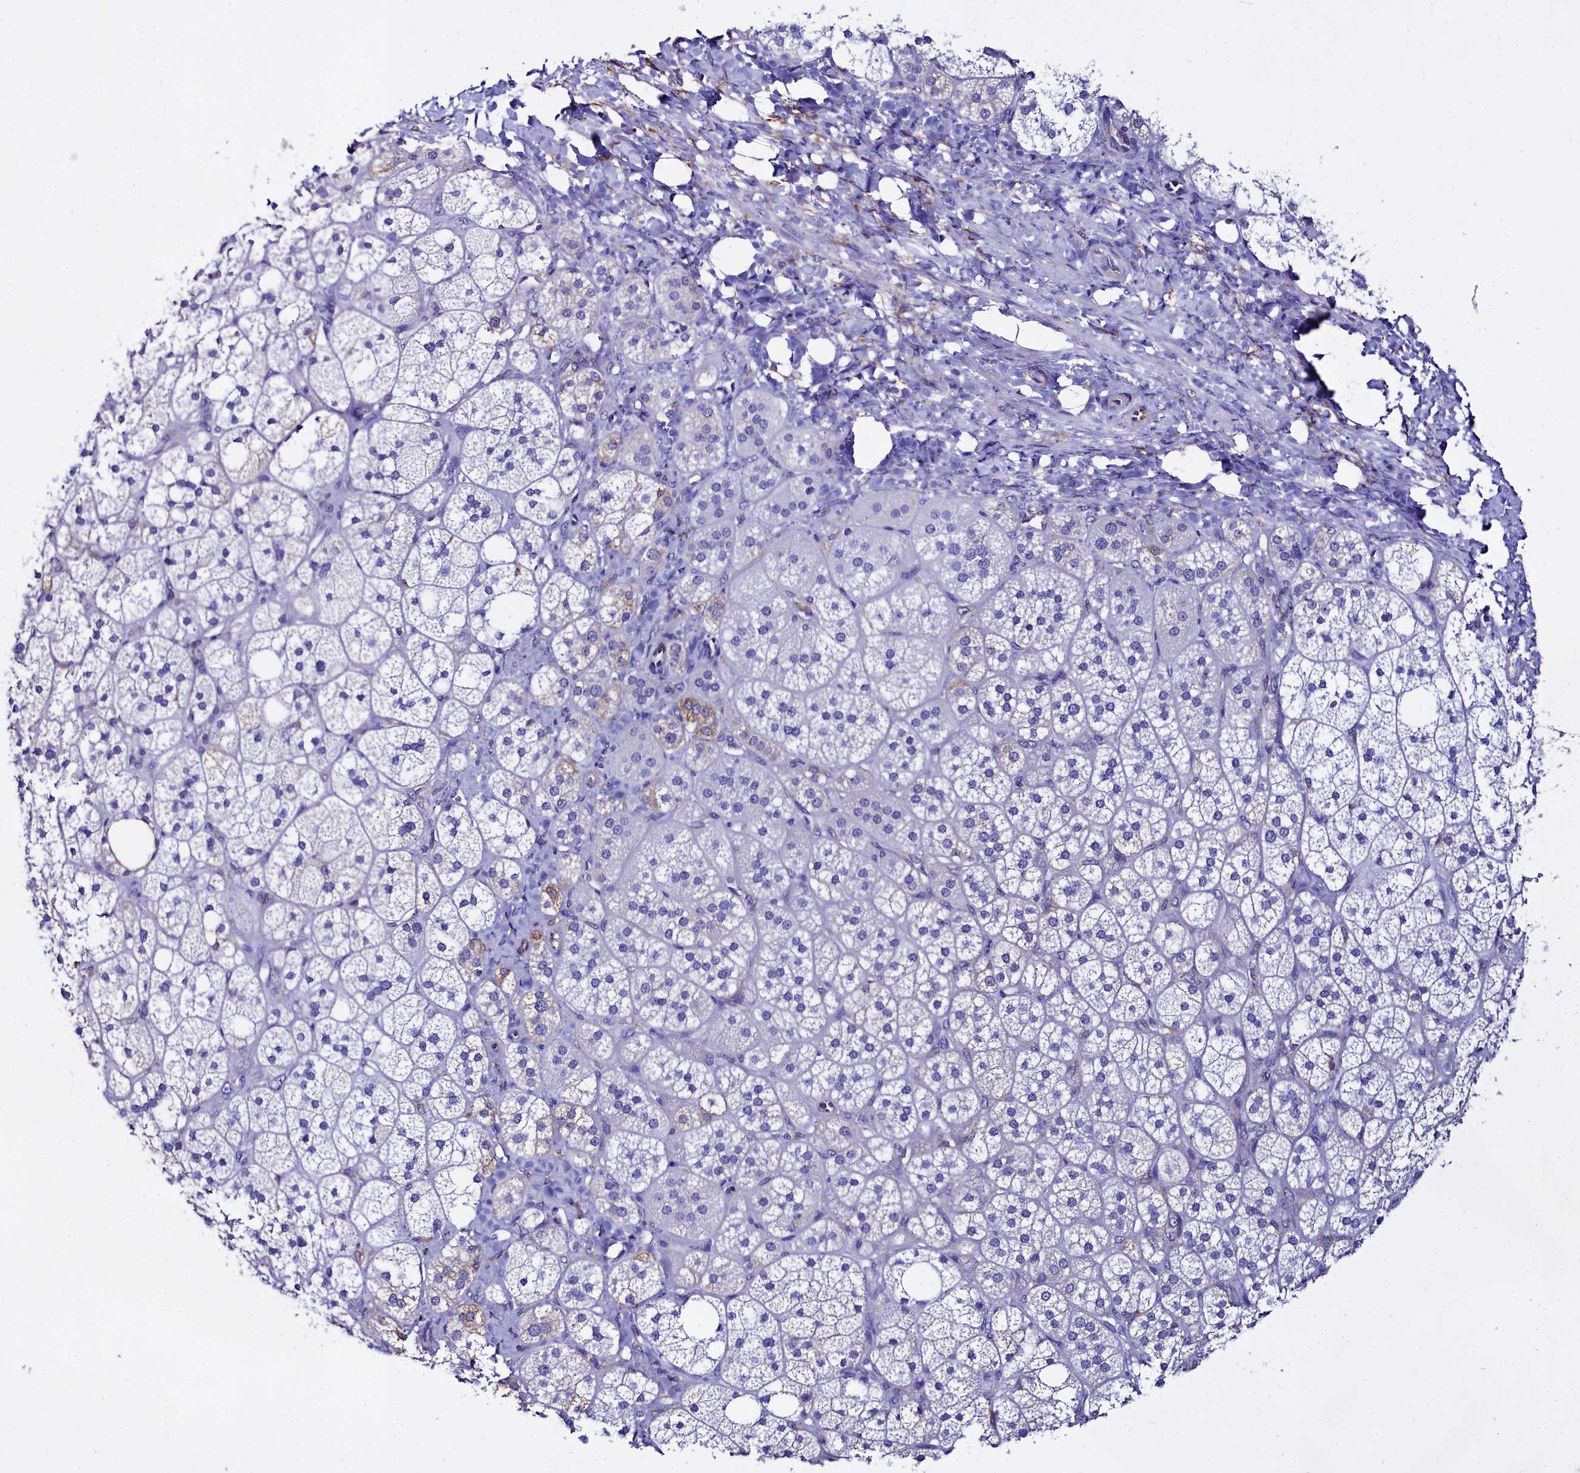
{"staining": {"intensity": "moderate", "quantity": "<25%", "location": "cytoplasmic/membranous"}, "tissue": "adrenal gland", "cell_type": "Glandular cells", "image_type": "normal", "snomed": [{"axis": "morphology", "description": "Normal tissue, NOS"}, {"axis": "topography", "description": "Adrenal gland"}], "caption": "Adrenal gland stained with IHC reveals moderate cytoplasmic/membranous positivity in about <25% of glandular cells. Immunohistochemistry (ihc) stains the protein in brown and the nuclei are stained blue.", "gene": "TXNDC5", "patient": {"sex": "male", "age": 61}}